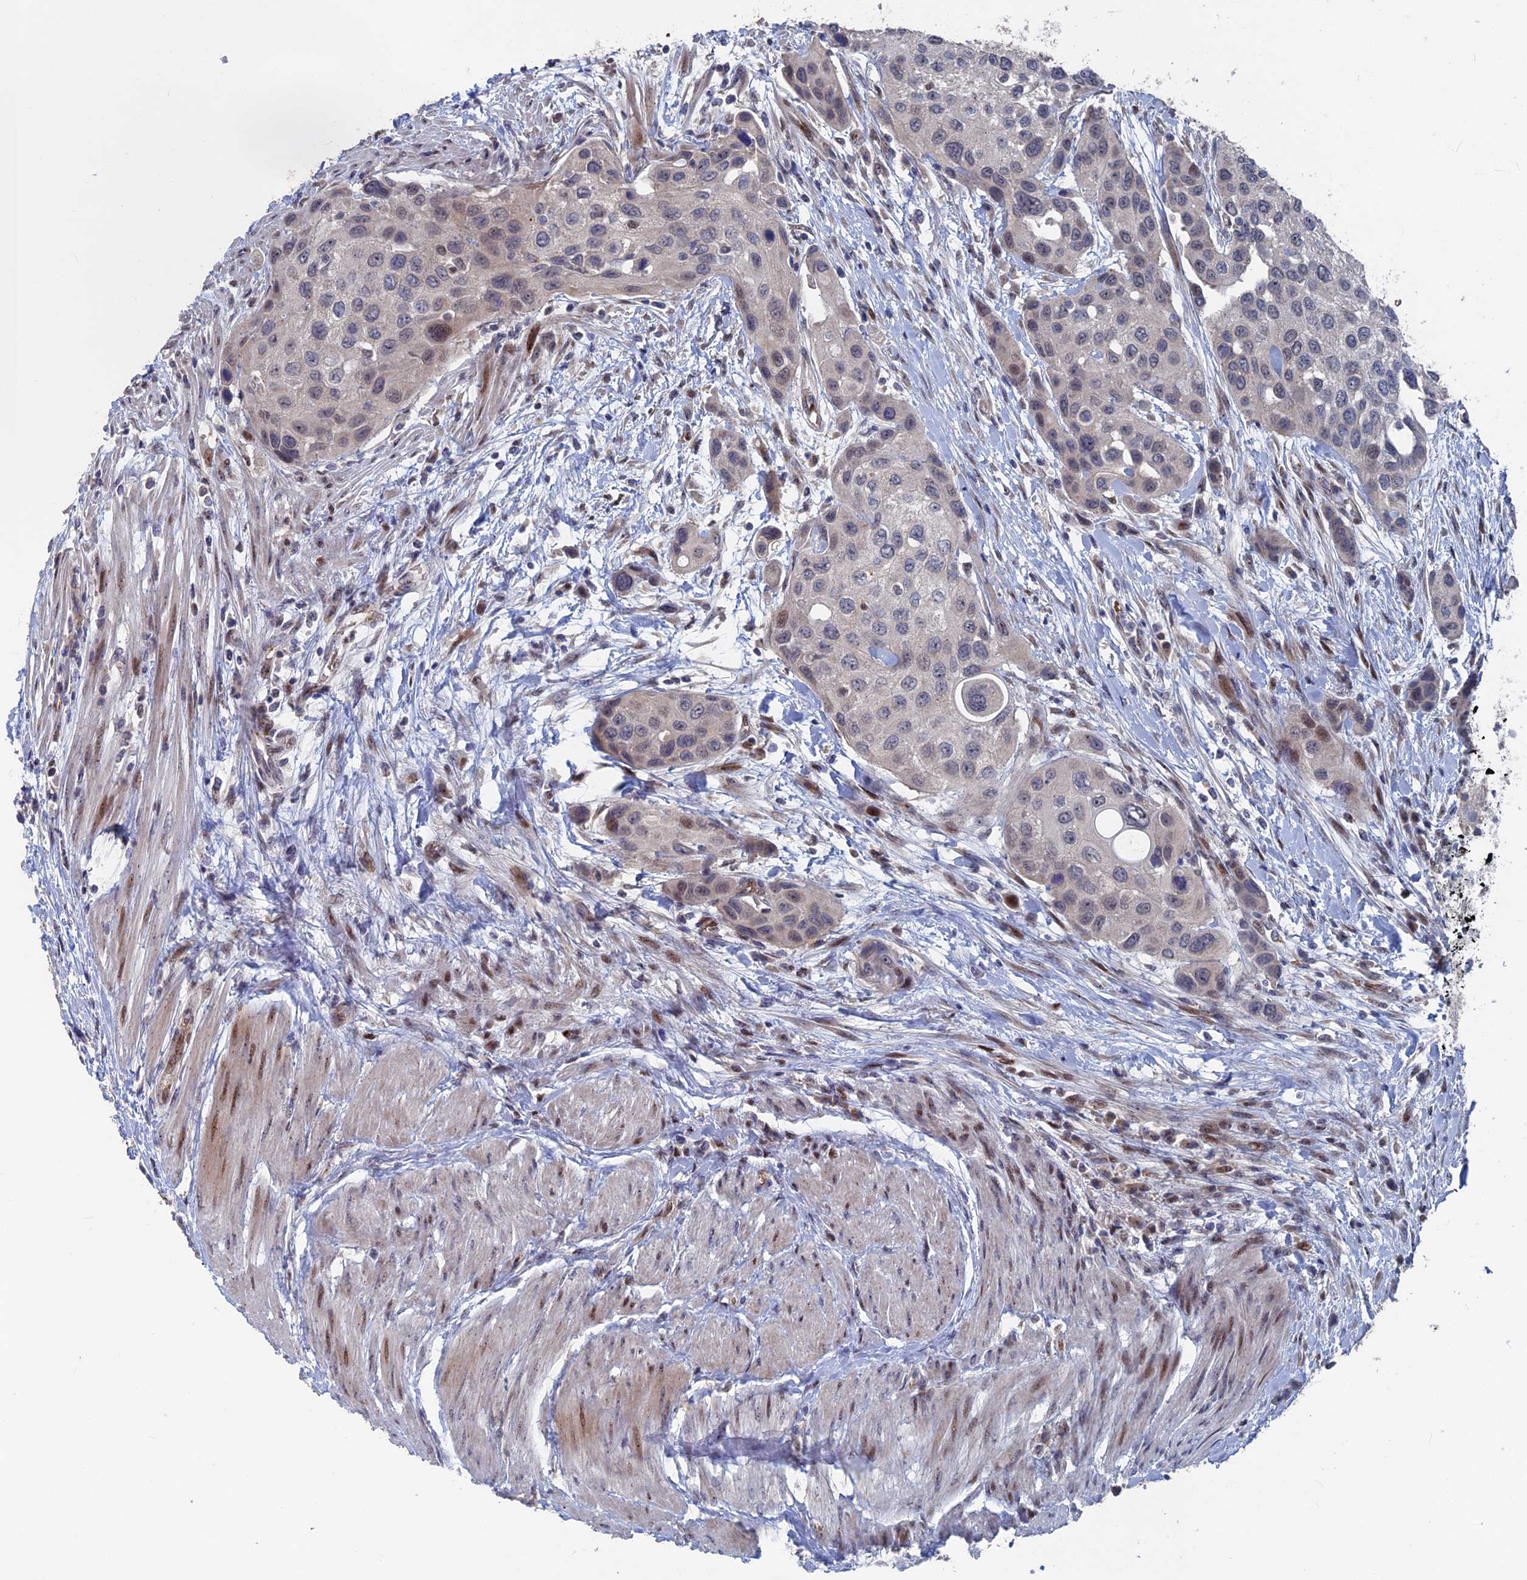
{"staining": {"intensity": "weak", "quantity": "<25%", "location": "nuclear"}, "tissue": "urothelial cancer", "cell_type": "Tumor cells", "image_type": "cancer", "snomed": [{"axis": "morphology", "description": "Normal tissue, NOS"}, {"axis": "morphology", "description": "Urothelial carcinoma, High grade"}, {"axis": "topography", "description": "Vascular tissue"}, {"axis": "topography", "description": "Urinary bladder"}], "caption": "The histopathology image reveals no significant expression in tumor cells of urothelial cancer.", "gene": "SH3D21", "patient": {"sex": "female", "age": 56}}